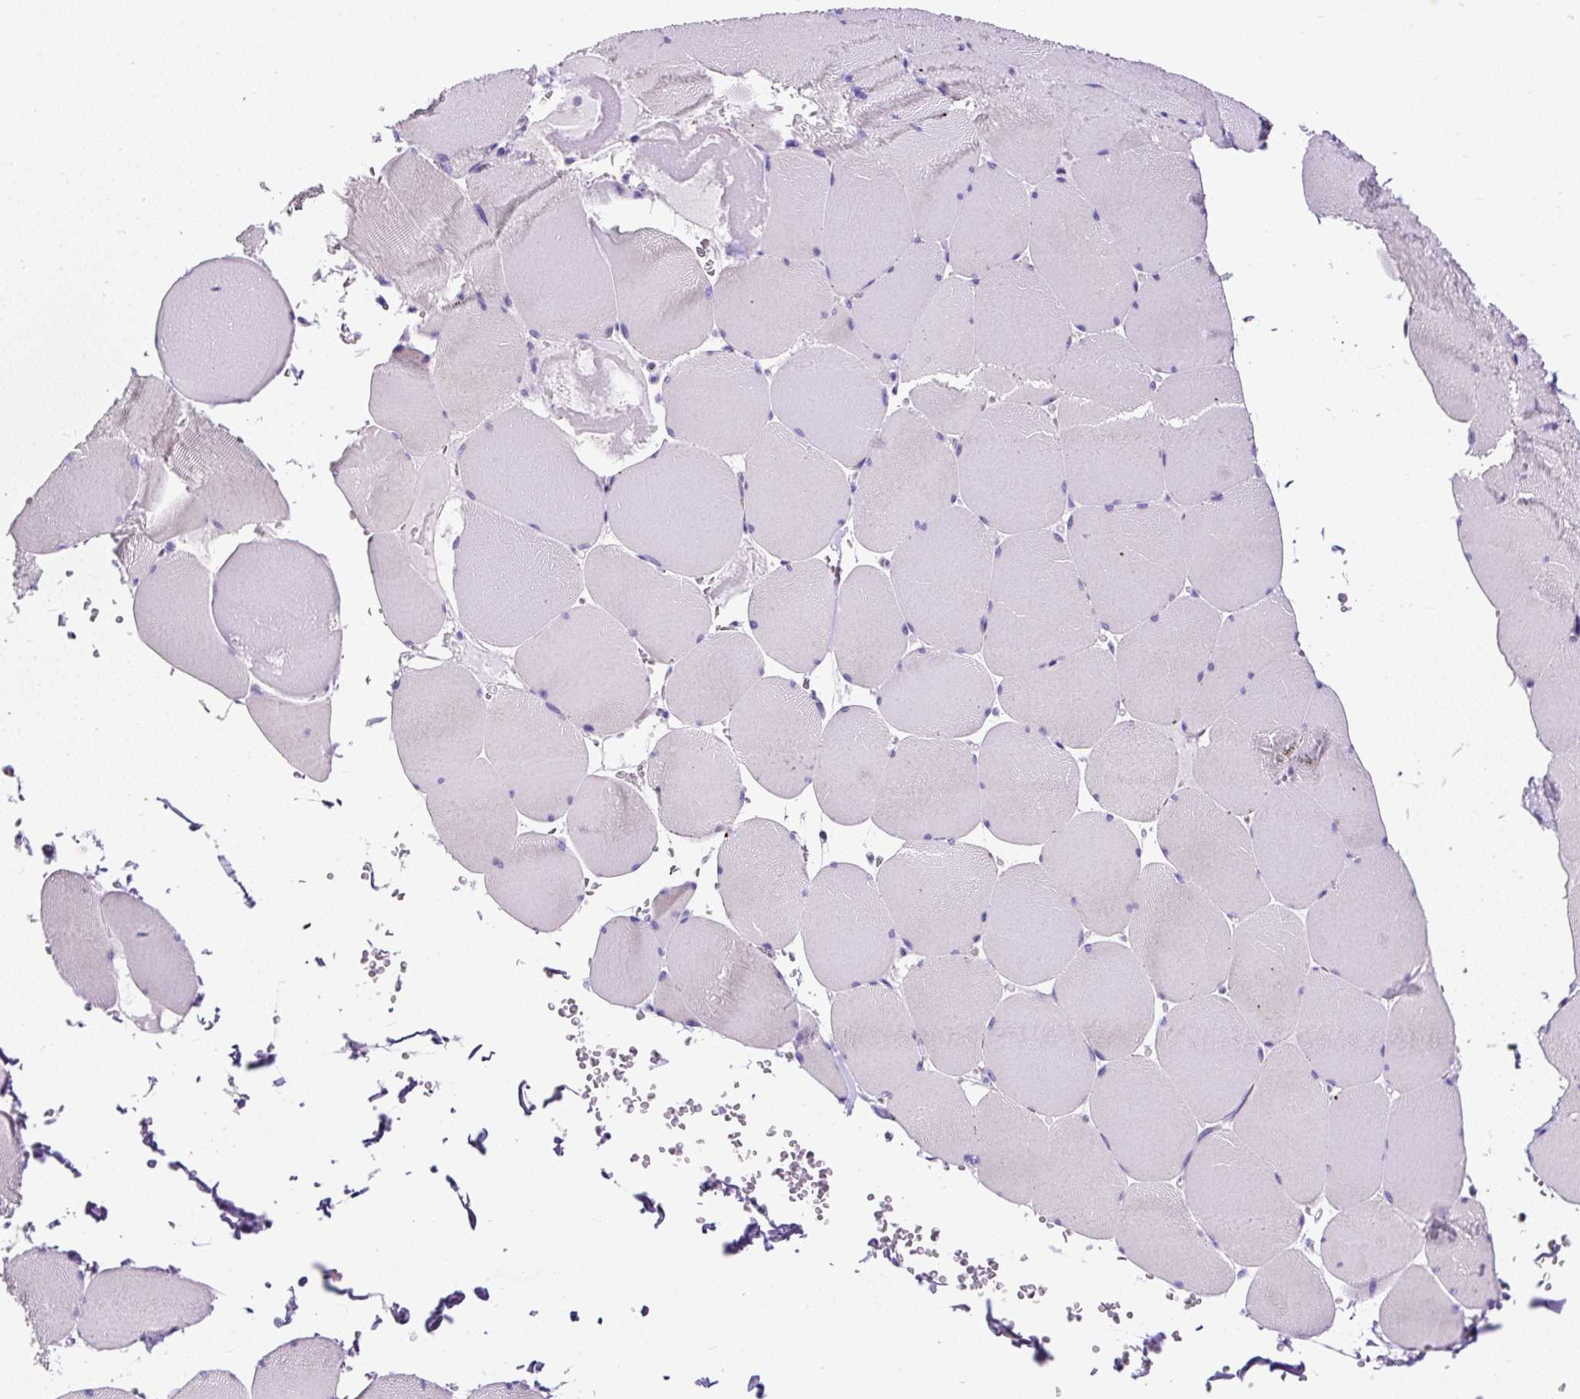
{"staining": {"intensity": "weak", "quantity": "<25%", "location": "cytoplasmic/membranous"}, "tissue": "skeletal muscle", "cell_type": "Myocytes", "image_type": "normal", "snomed": [{"axis": "morphology", "description": "Normal tissue, NOS"}, {"axis": "topography", "description": "Skeletal muscle"}, {"axis": "topography", "description": "Head-Neck"}], "caption": "DAB immunohistochemical staining of normal skeletal muscle reveals no significant positivity in myocytes. (Stains: DAB immunohistochemistry (IHC) with hematoxylin counter stain, Microscopy: brightfield microscopy at high magnification).", "gene": "STOX2", "patient": {"sex": "male", "age": 66}}